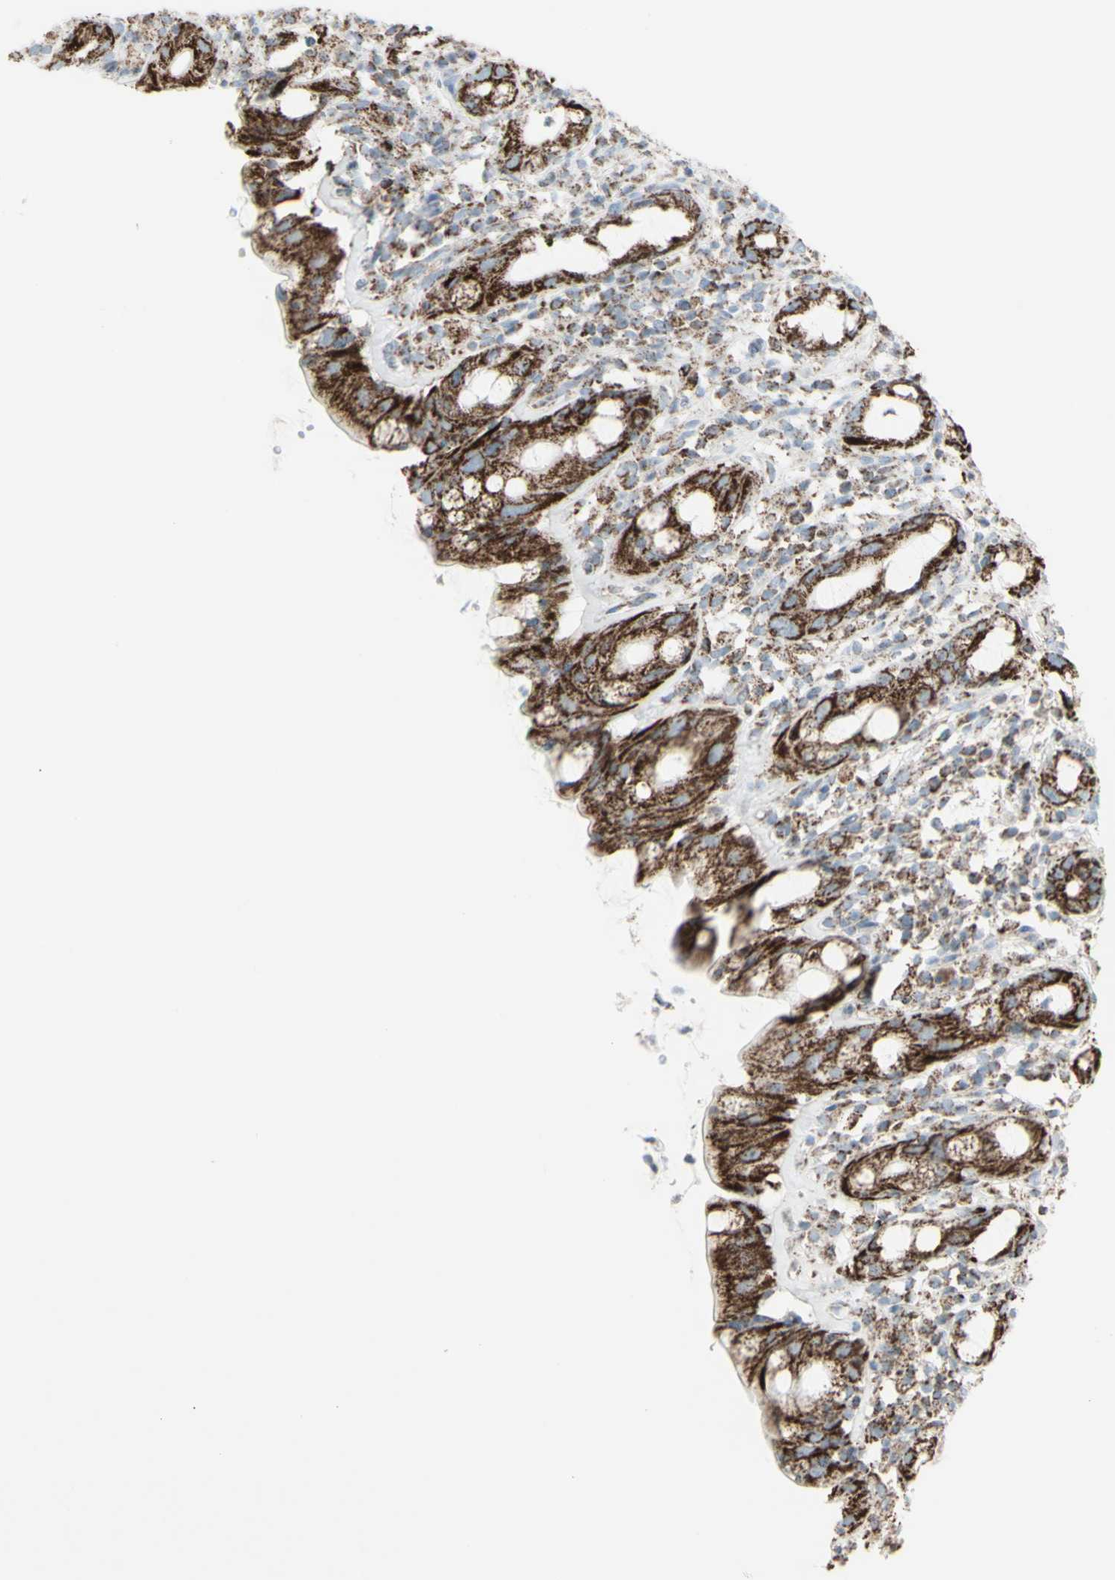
{"staining": {"intensity": "strong", "quantity": ">75%", "location": "cytoplasmic/membranous"}, "tissue": "rectum", "cell_type": "Glandular cells", "image_type": "normal", "snomed": [{"axis": "morphology", "description": "Normal tissue, NOS"}, {"axis": "topography", "description": "Rectum"}], "caption": "Protein analysis of benign rectum exhibits strong cytoplasmic/membranous positivity in approximately >75% of glandular cells.", "gene": "PLGRKT", "patient": {"sex": "male", "age": 44}}